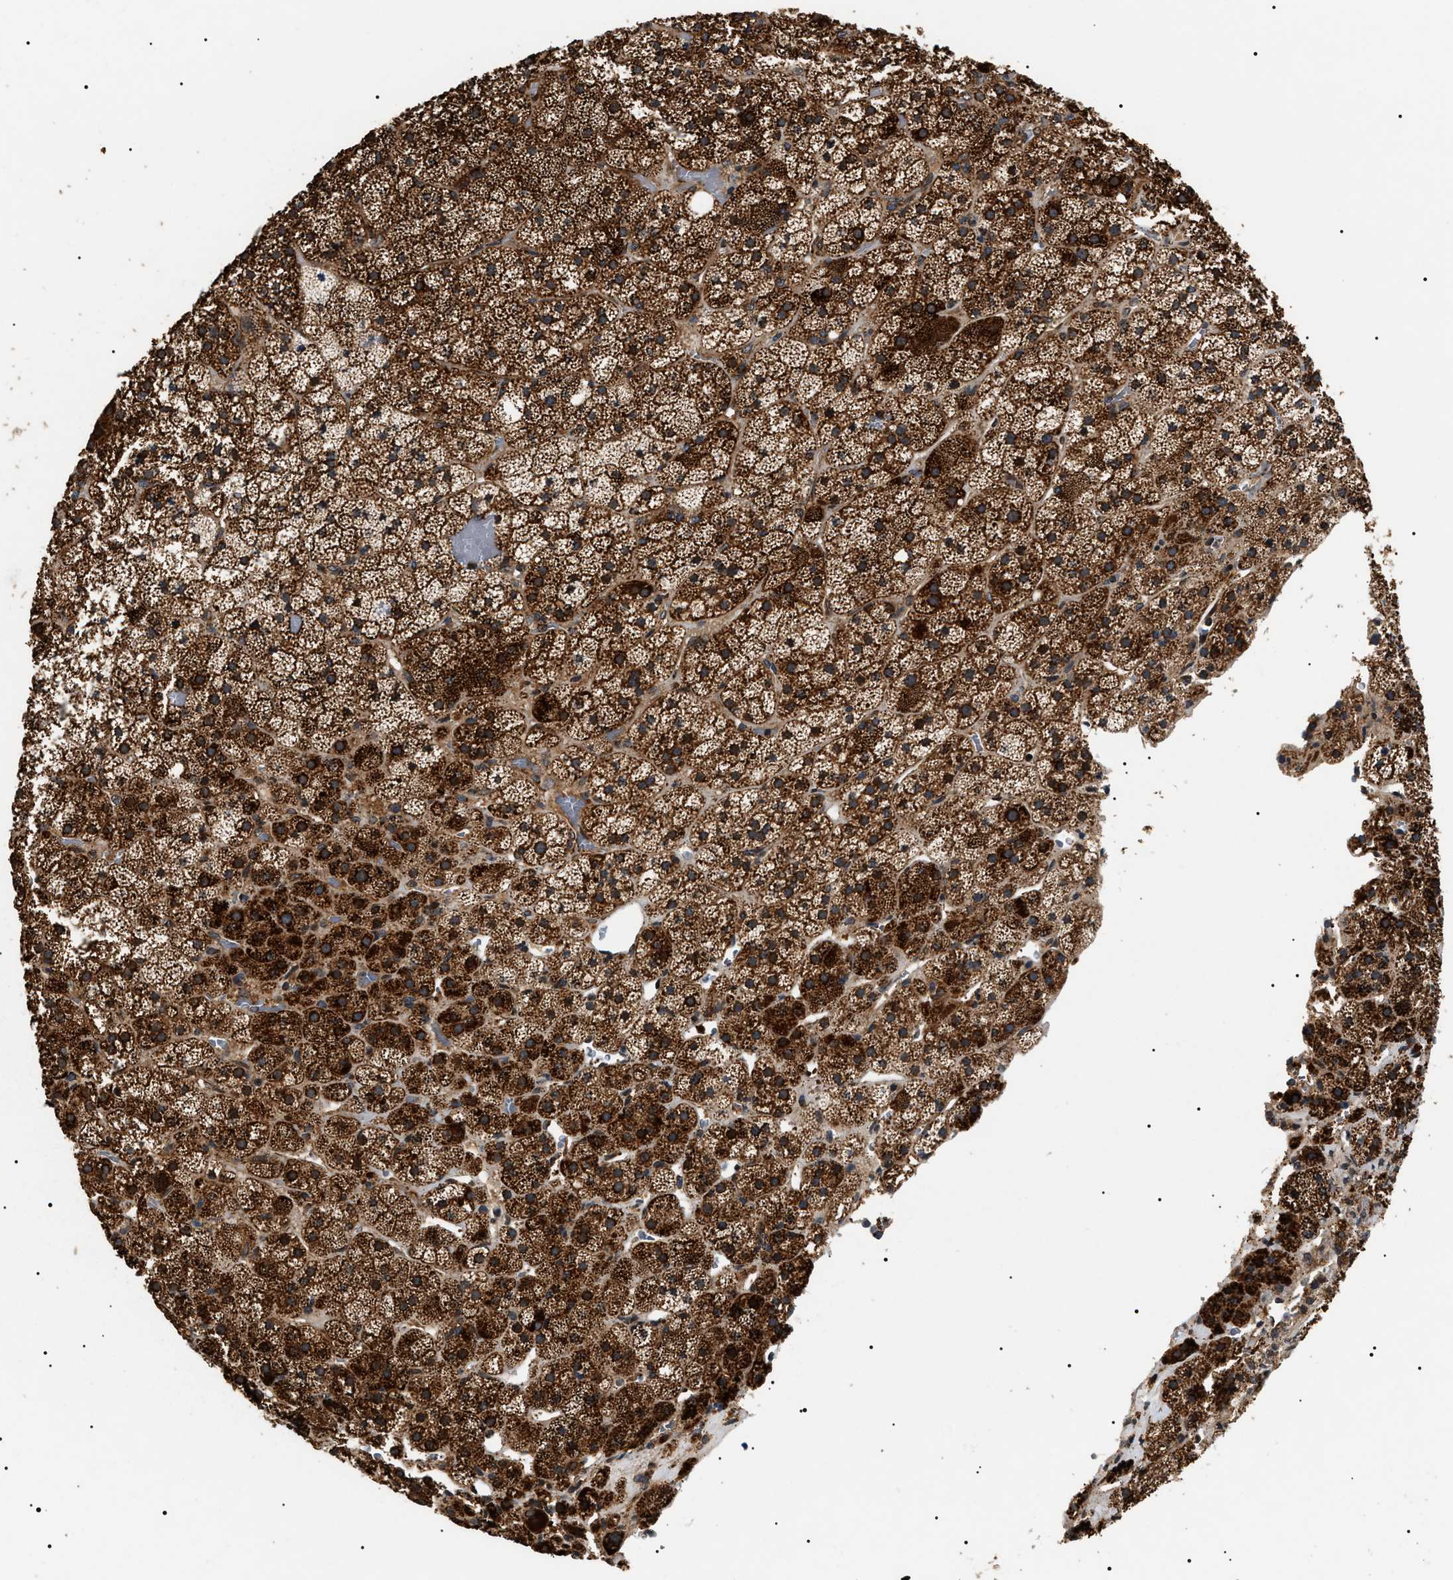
{"staining": {"intensity": "strong", "quantity": ">75%", "location": "cytoplasmic/membranous"}, "tissue": "adrenal gland", "cell_type": "Glandular cells", "image_type": "normal", "snomed": [{"axis": "morphology", "description": "Normal tissue, NOS"}, {"axis": "topography", "description": "Adrenal gland"}], "caption": "Immunohistochemical staining of benign adrenal gland demonstrates >75% levels of strong cytoplasmic/membranous protein expression in approximately >75% of glandular cells.", "gene": "ZBTB26", "patient": {"sex": "male", "age": 57}}